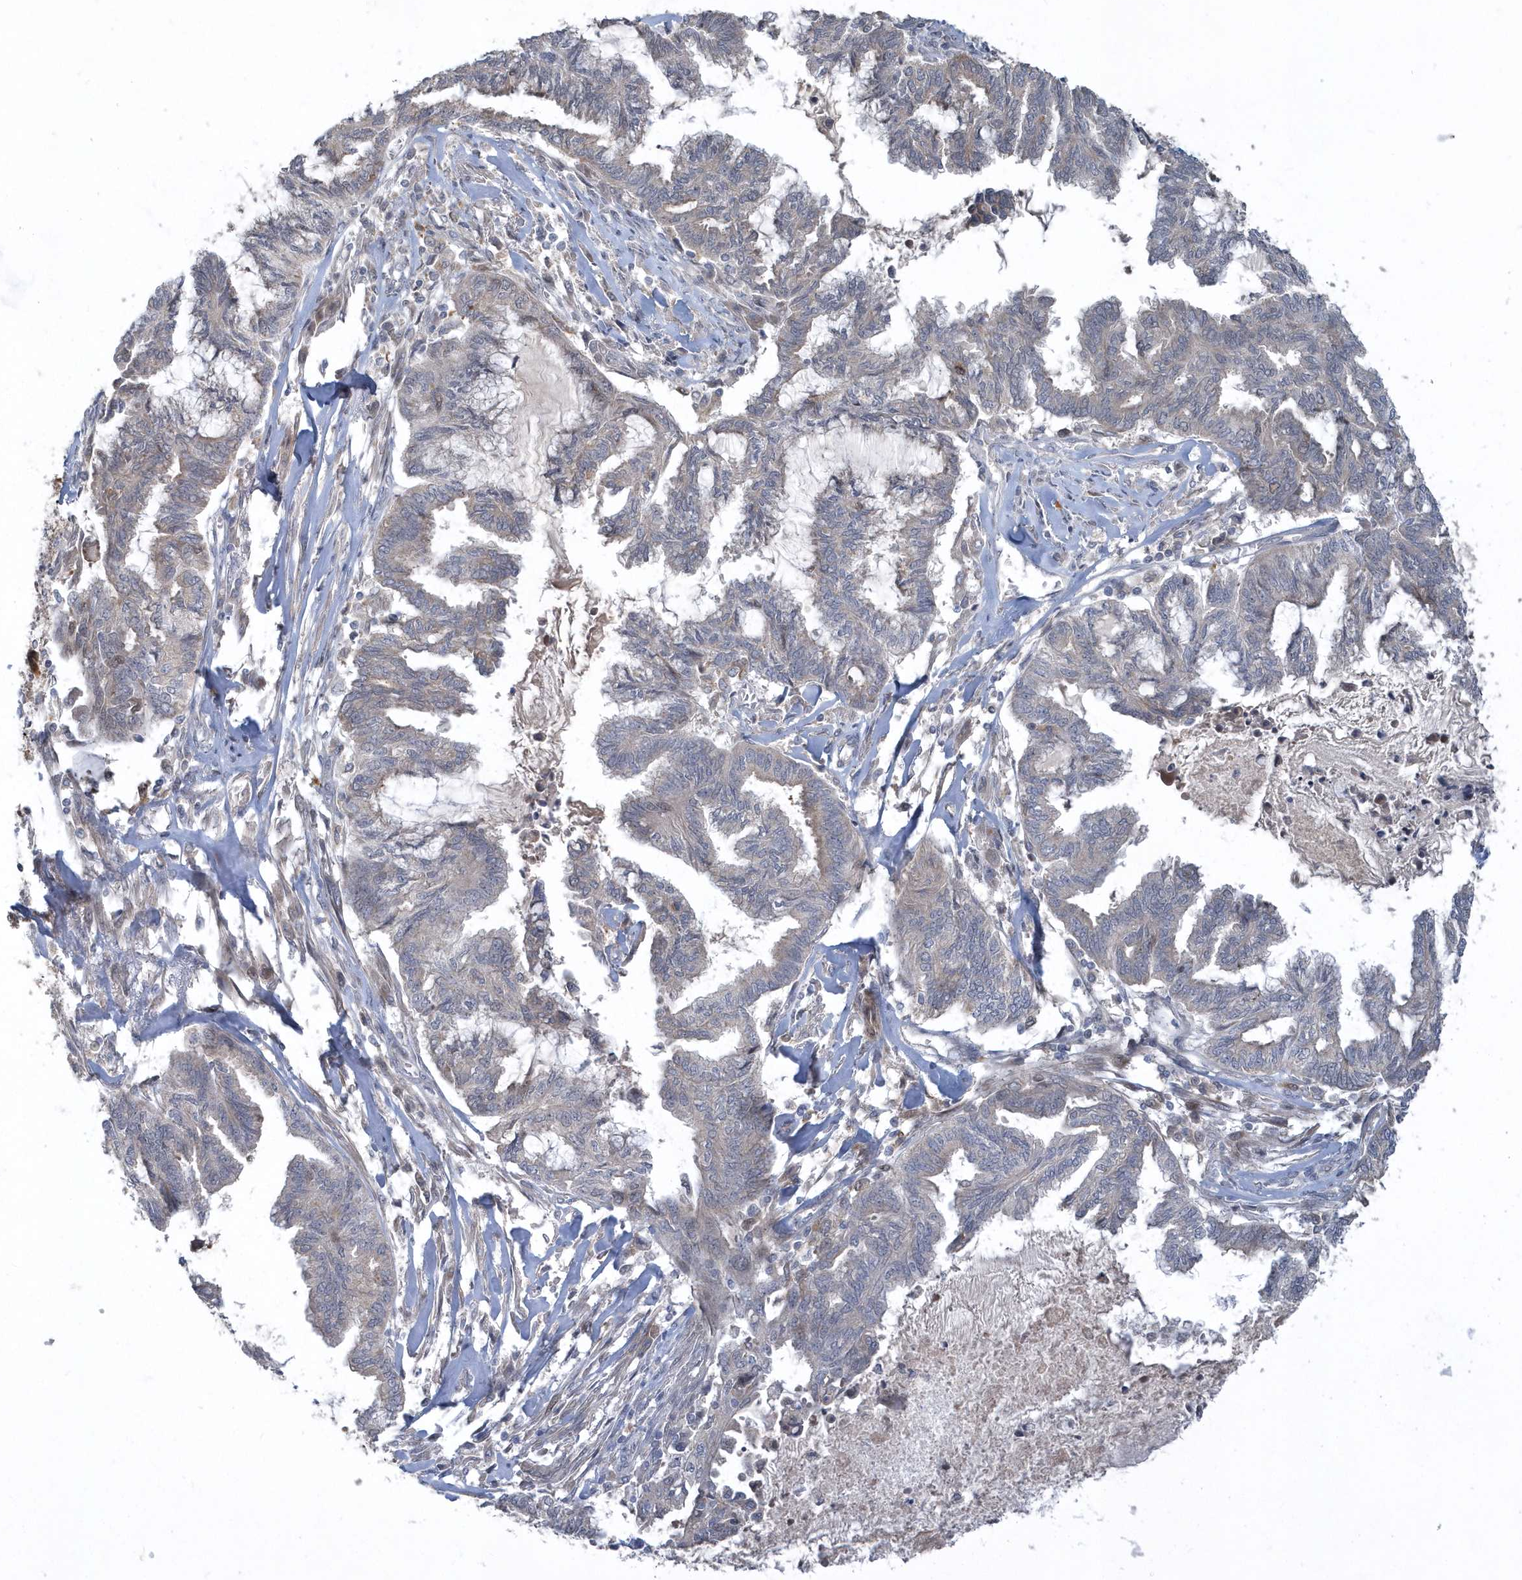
{"staining": {"intensity": "negative", "quantity": "none", "location": "none"}, "tissue": "endometrial cancer", "cell_type": "Tumor cells", "image_type": "cancer", "snomed": [{"axis": "morphology", "description": "Adenocarcinoma, NOS"}, {"axis": "topography", "description": "Endometrium"}], "caption": "DAB (3,3'-diaminobenzidine) immunohistochemical staining of human endometrial cancer demonstrates no significant expression in tumor cells.", "gene": "TRAIP", "patient": {"sex": "female", "age": 86}}